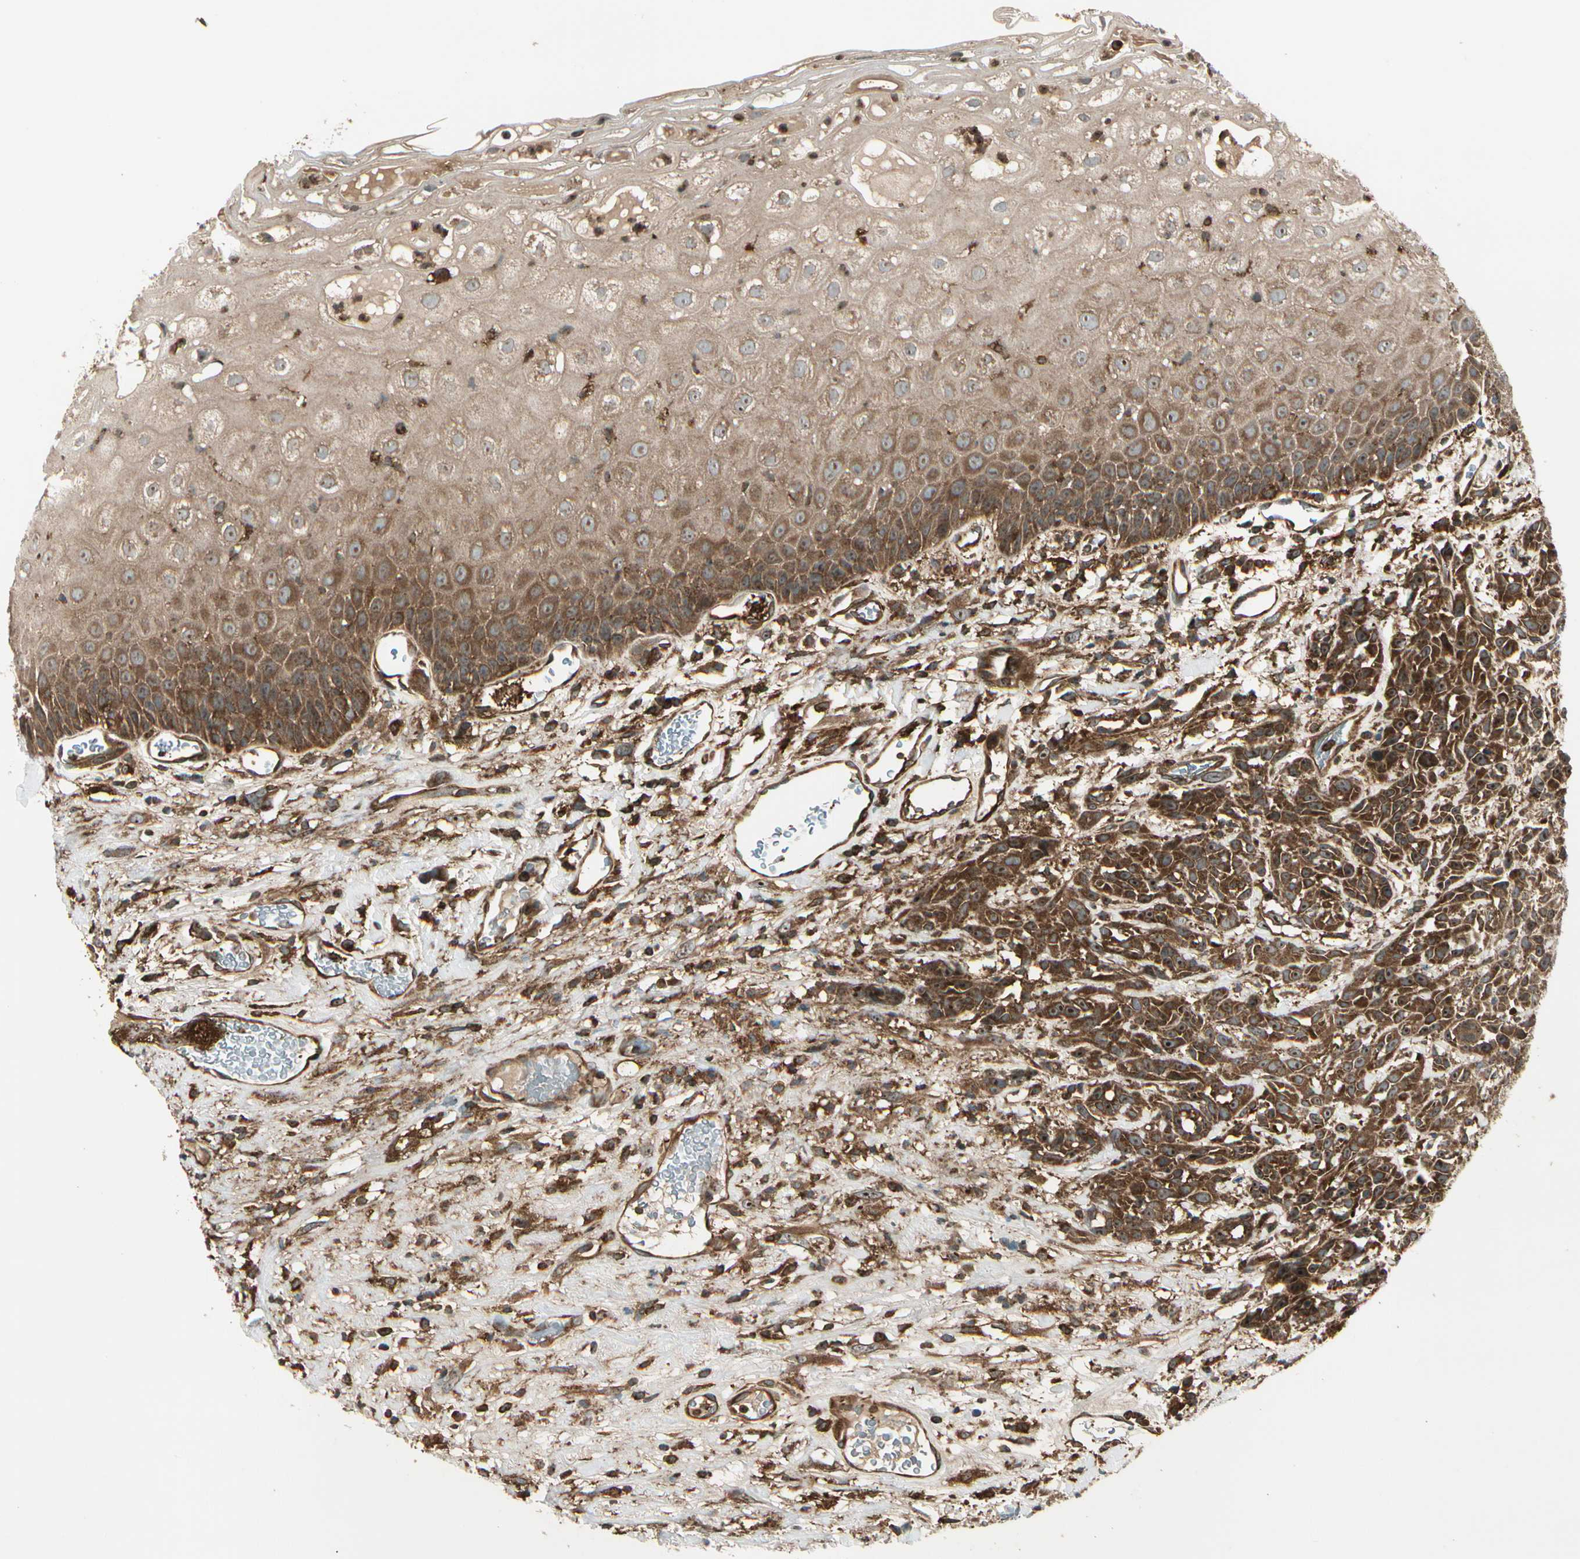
{"staining": {"intensity": "strong", "quantity": ">75%", "location": "cytoplasmic/membranous"}, "tissue": "head and neck cancer", "cell_type": "Tumor cells", "image_type": "cancer", "snomed": [{"axis": "morphology", "description": "Normal tissue, NOS"}, {"axis": "morphology", "description": "Squamous cell carcinoma, NOS"}, {"axis": "topography", "description": "Cartilage tissue"}, {"axis": "topography", "description": "Head-Neck"}], "caption": "Immunohistochemistry (IHC) (DAB (3,3'-diaminobenzidine)) staining of squamous cell carcinoma (head and neck) reveals strong cytoplasmic/membranous protein positivity in about >75% of tumor cells.", "gene": "FKBP15", "patient": {"sex": "male", "age": 62}}